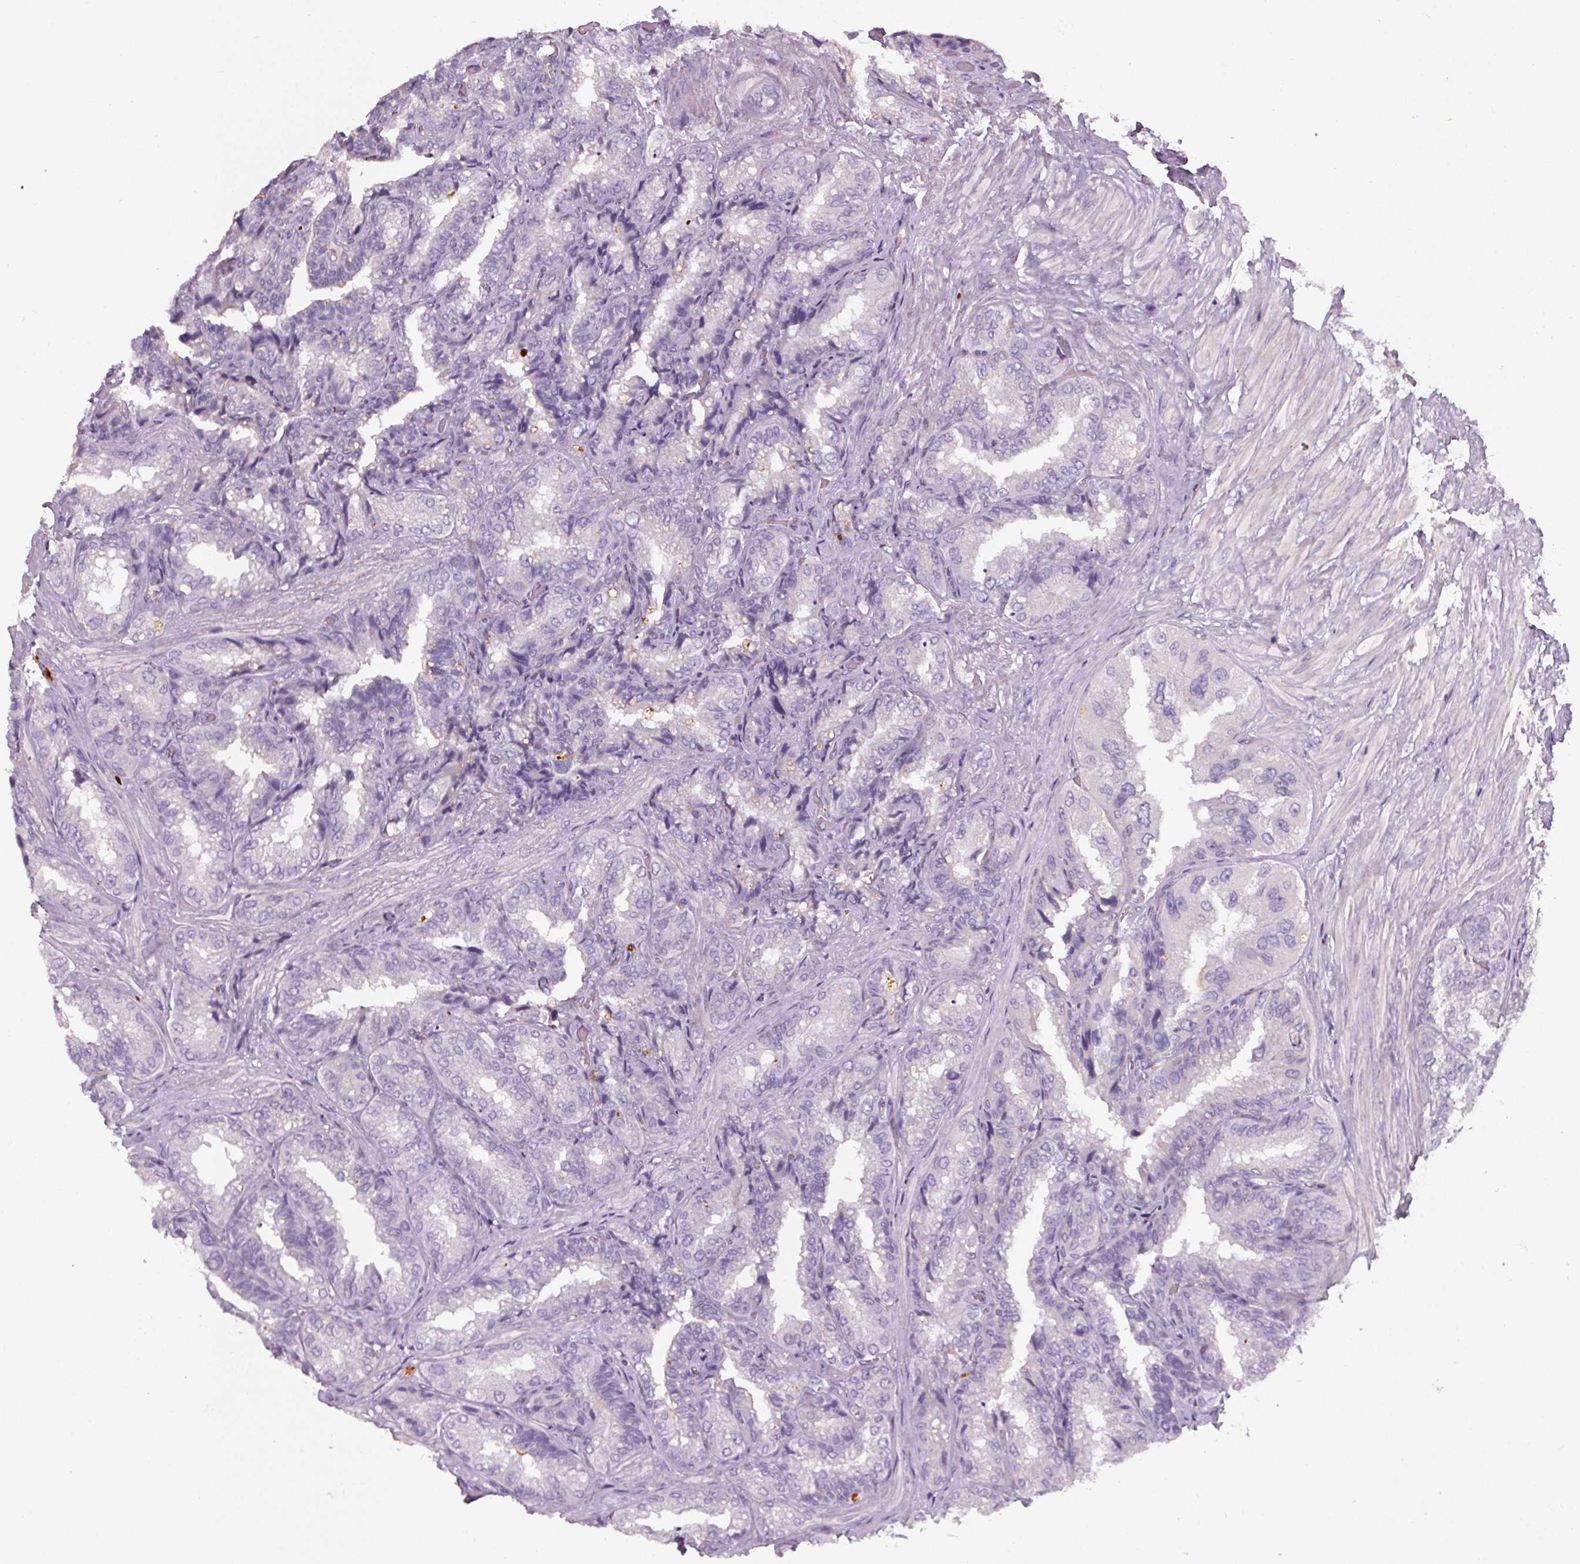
{"staining": {"intensity": "negative", "quantity": "none", "location": "none"}, "tissue": "seminal vesicle", "cell_type": "Glandular cells", "image_type": "normal", "snomed": [{"axis": "morphology", "description": "Normal tissue, NOS"}, {"axis": "topography", "description": "Seminal veicle"}], "caption": "IHC of benign seminal vesicle shows no expression in glandular cells.", "gene": "APOC4", "patient": {"sex": "male", "age": 68}}